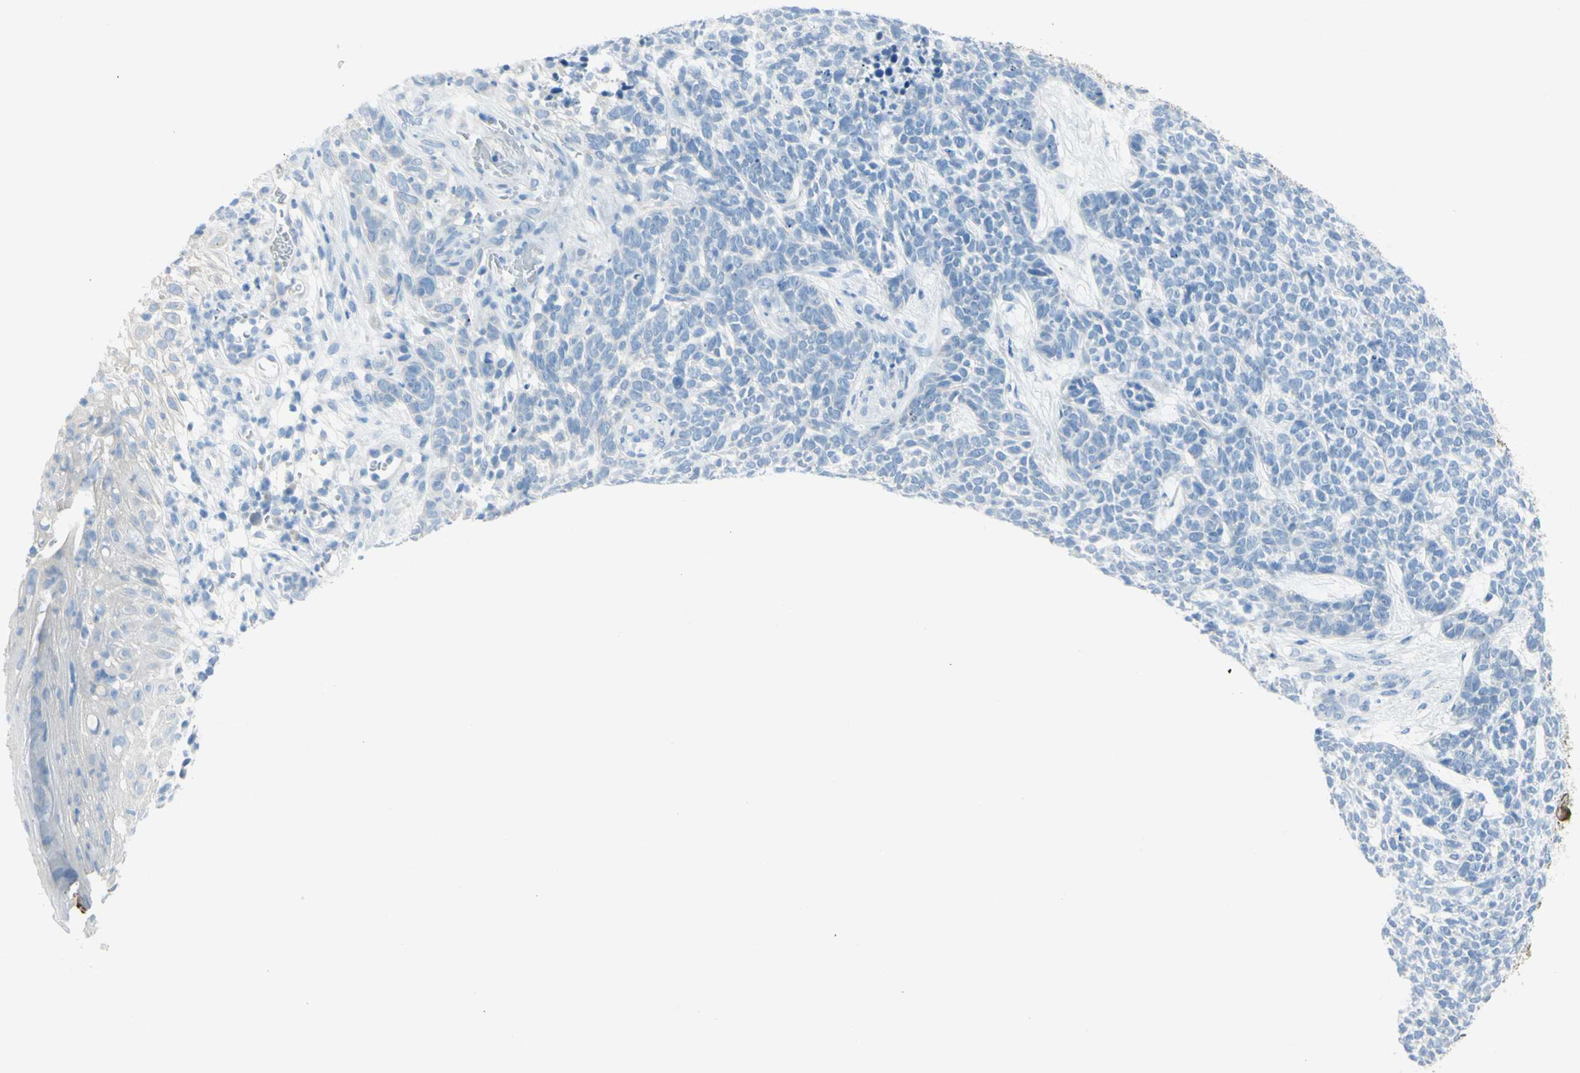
{"staining": {"intensity": "negative", "quantity": "none", "location": "none"}, "tissue": "skin cancer", "cell_type": "Tumor cells", "image_type": "cancer", "snomed": [{"axis": "morphology", "description": "Basal cell carcinoma"}, {"axis": "topography", "description": "Skin"}], "caption": "Immunohistochemical staining of human skin cancer shows no significant expression in tumor cells.", "gene": "TFPI2", "patient": {"sex": "female", "age": 84}}